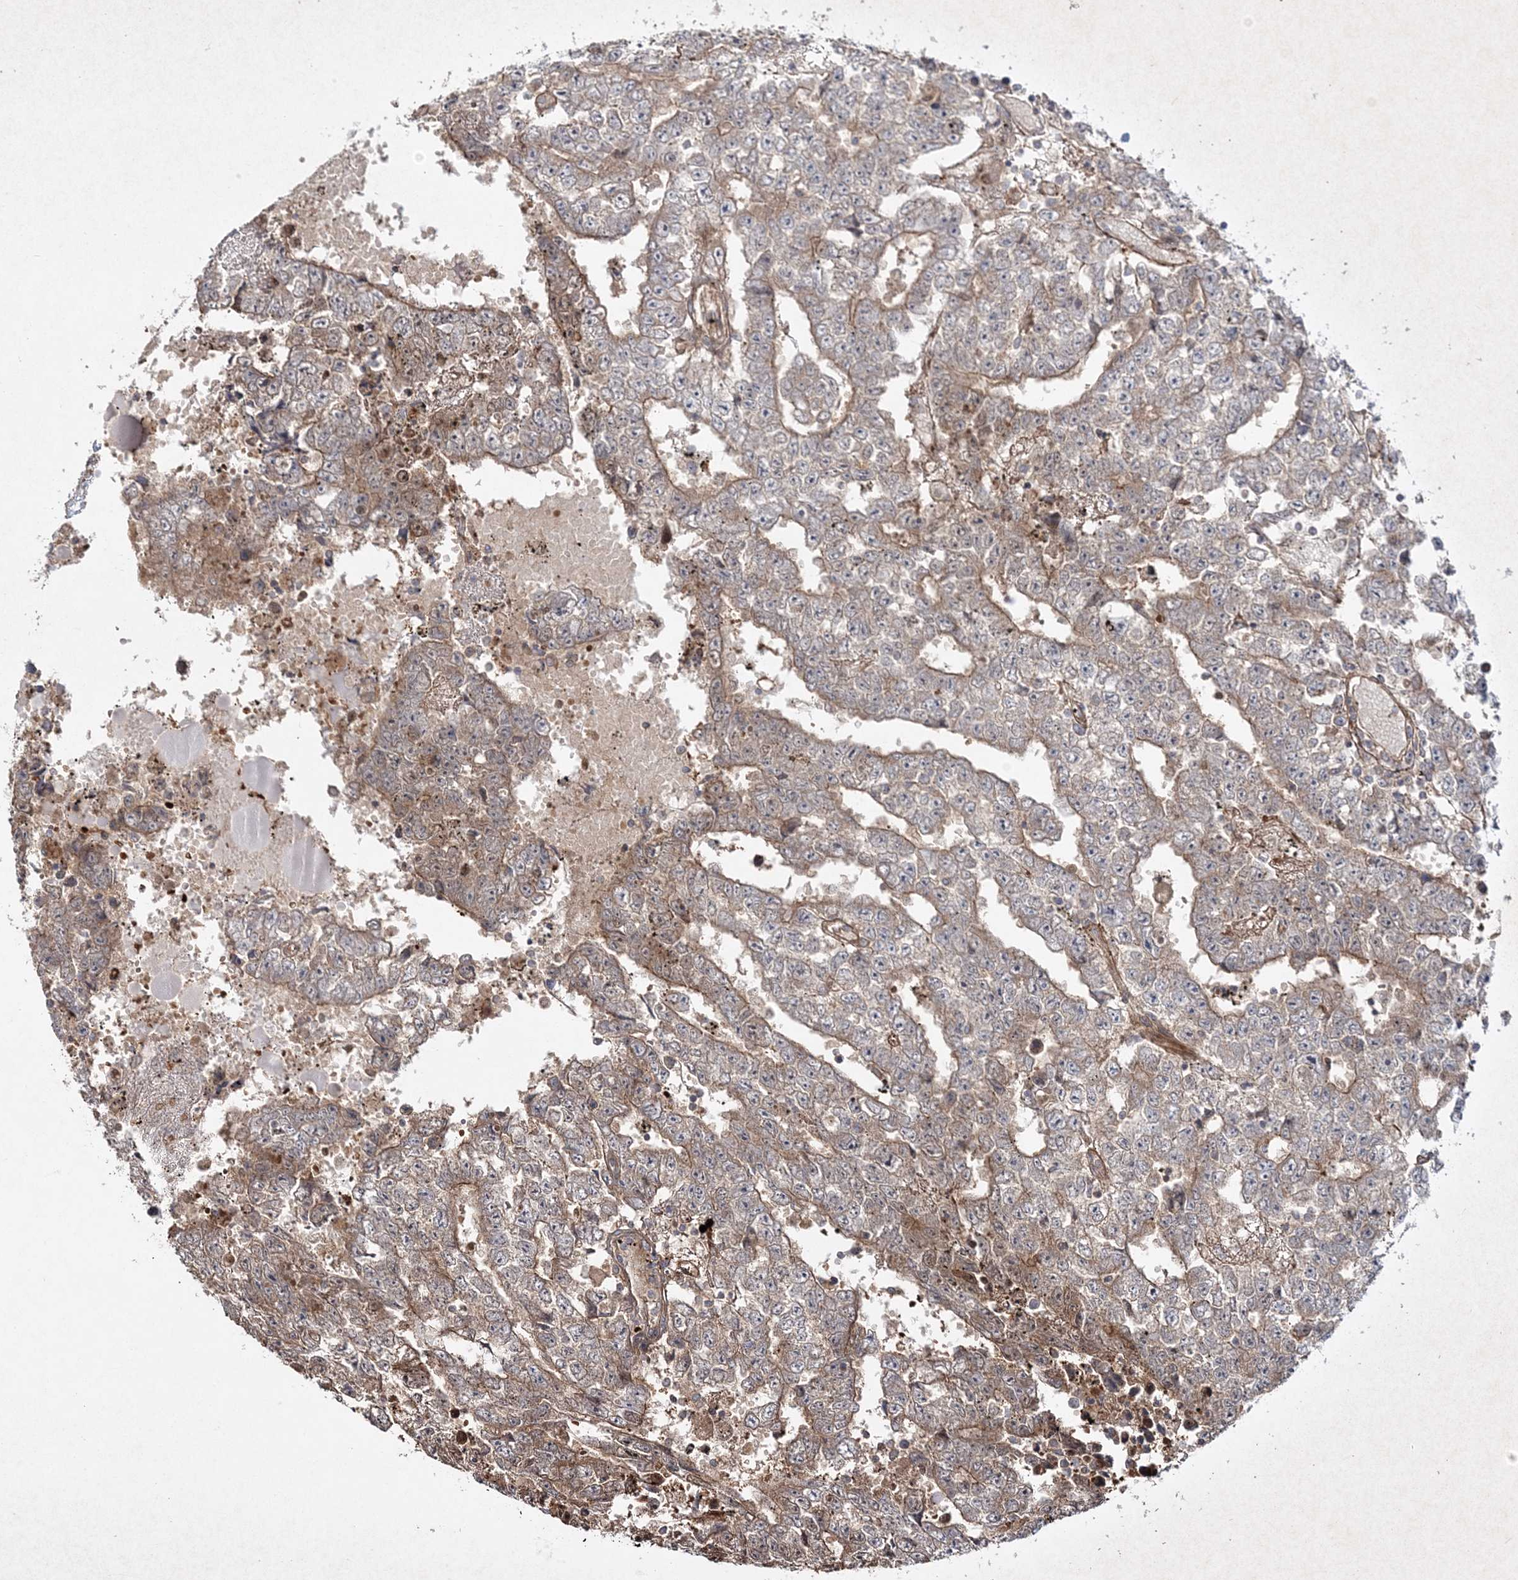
{"staining": {"intensity": "moderate", "quantity": ">75%", "location": "cytoplasmic/membranous"}, "tissue": "testis cancer", "cell_type": "Tumor cells", "image_type": "cancer", "snomed": [{"axis": "morphology", "description": "Carcinoma, Embryonal, NOS"}, {"axis": "topography", "description": "Testis"}], "caption": "Embryonal carcinoma (testis) stained with a protein marker demonstrates moderate staining in tumor cells.", "gene": "MOCS2", "patient": {"sex": "male", "age": 25}}